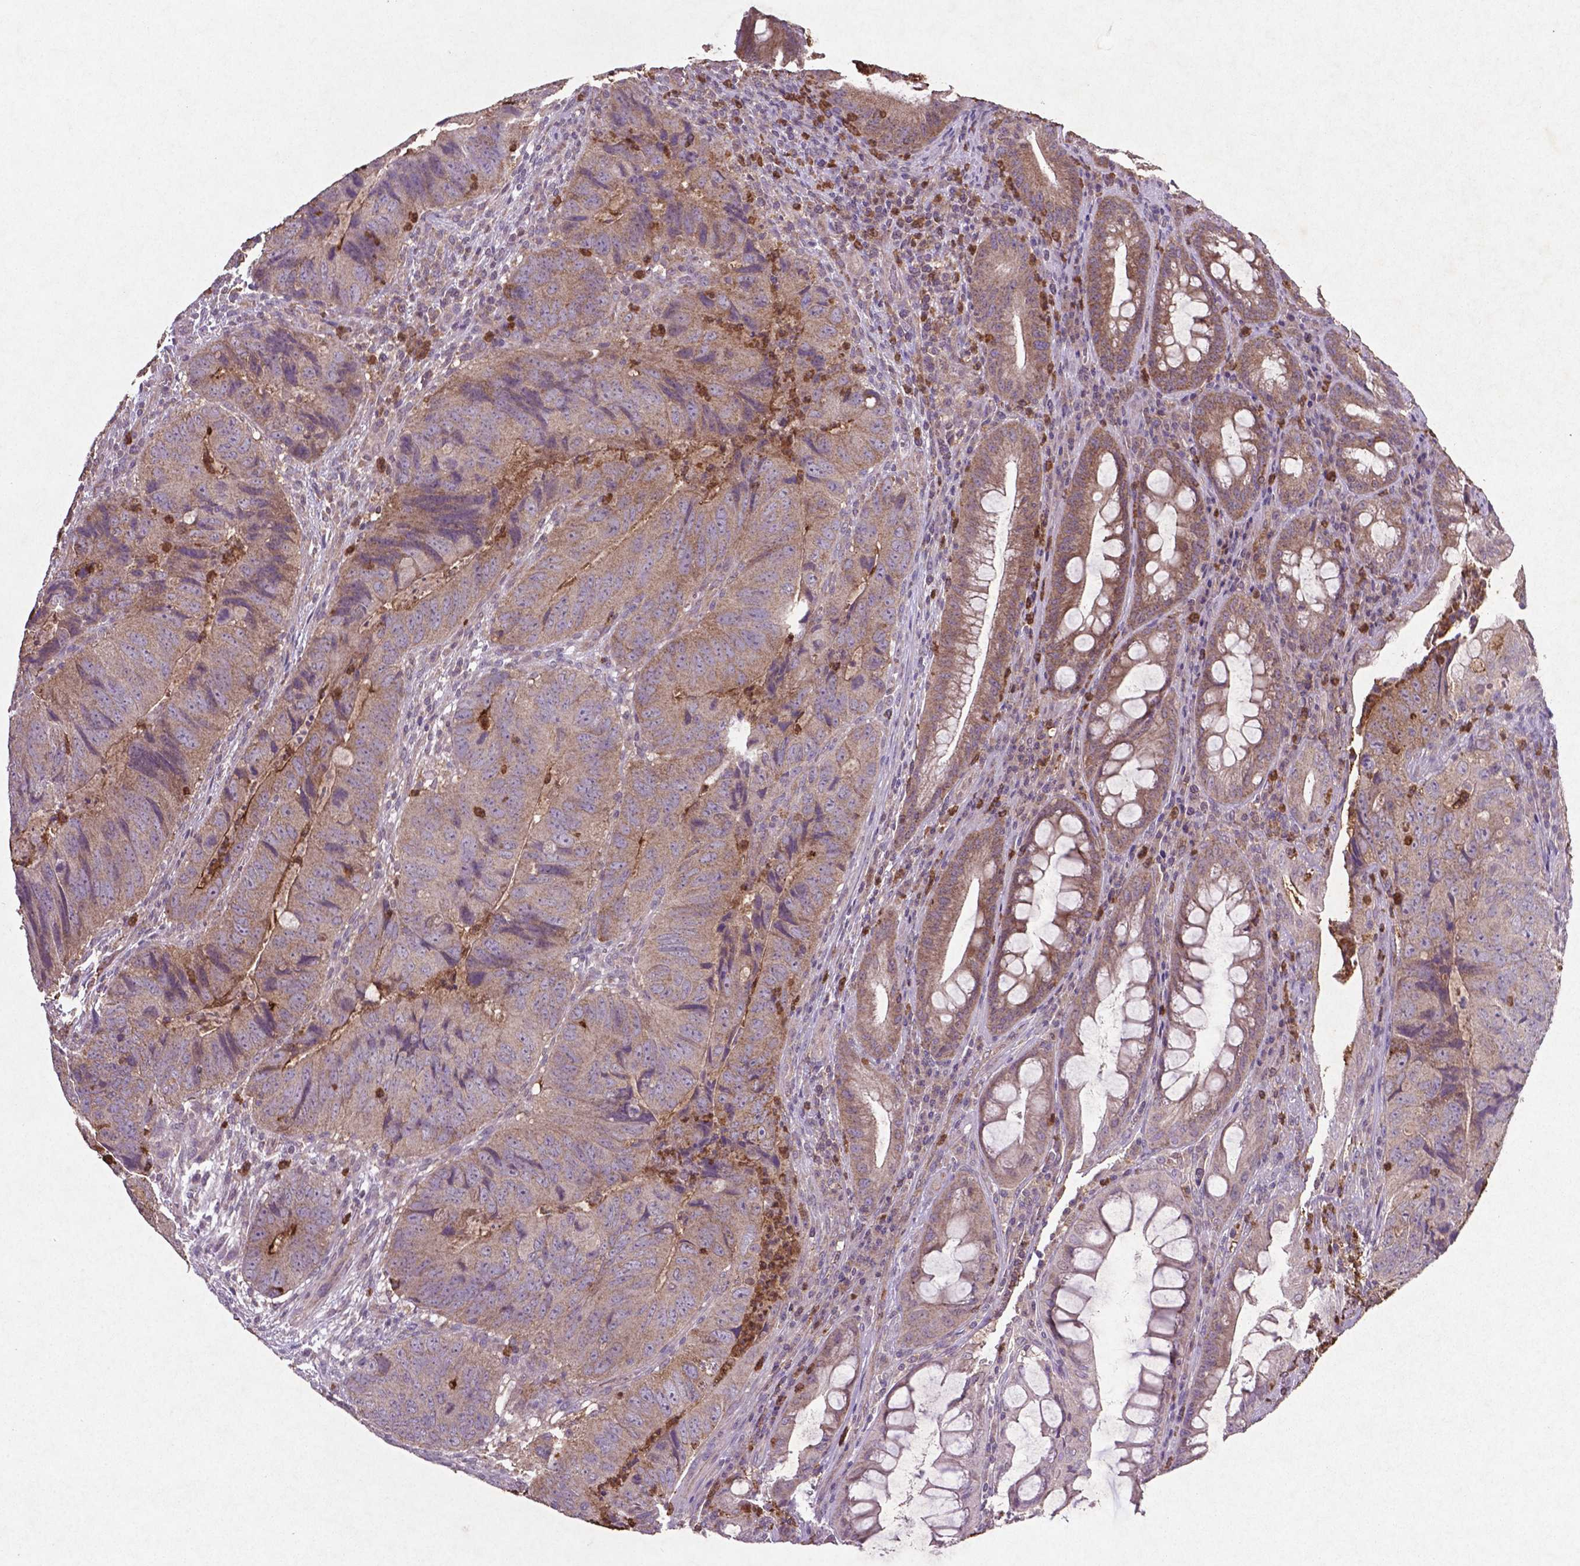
{"staining": {"intensity": "moderate", "quantity": ">75%", "location": "cytoplasmic/membranous"}, "tissue": "colorectal cancer", "cell_type": "Tumor cells", "image_type": "cancer", "snomed": [{"axis": "morphology", "description": "Adenocarcinoma, NOS"}, {"axis": "topography", "description": "Colon"}], "caption": "Colorectal cancer tissue displays moderate cytoplasmic/membranous staining in about >75% of tumor cells", "gene": "MTOR", "patient": {"sex": "male", "age": 79}}